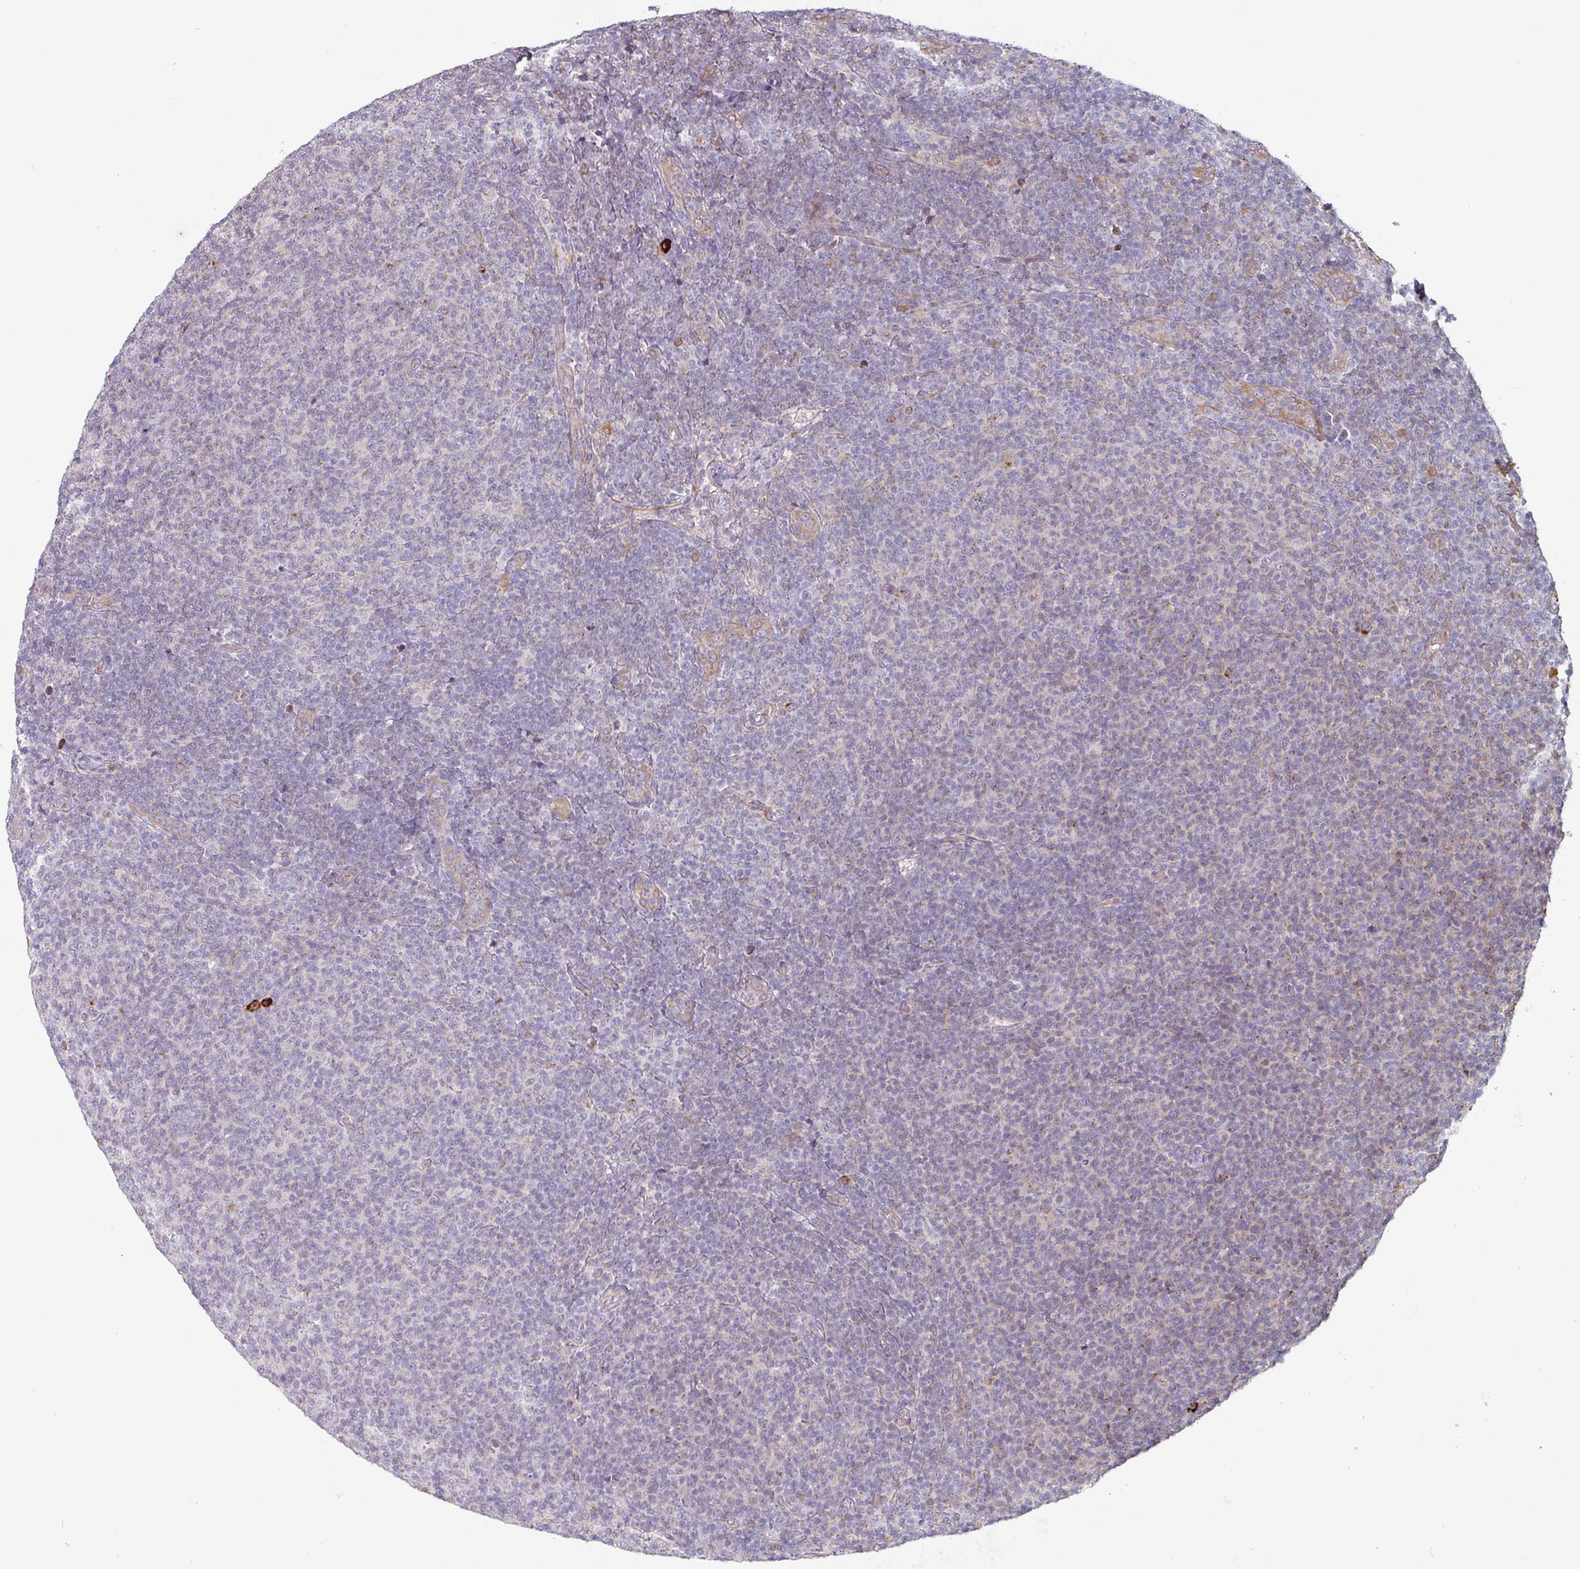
{"staining": {"intensity": "negative", "quantity": "none", "location": "none"}, "tissue": "lymphoma", "cell_type": "Tumor cells", "image_type": "cancer", "snomed": [{"axis": "morphology", "description": "Malignant lymphoma, non-Hodgkin's type, Low grade"}, {"axis": "topography", "description": "Lymph node"}], "caption": "Low-grade malignant lymphoma, non-Hodgkin's type was stained to show a protein in brown. There is no significant positivity in tumor cells.", "gene": "CEP78", "patient": {"sex": "male", "age": 66}}